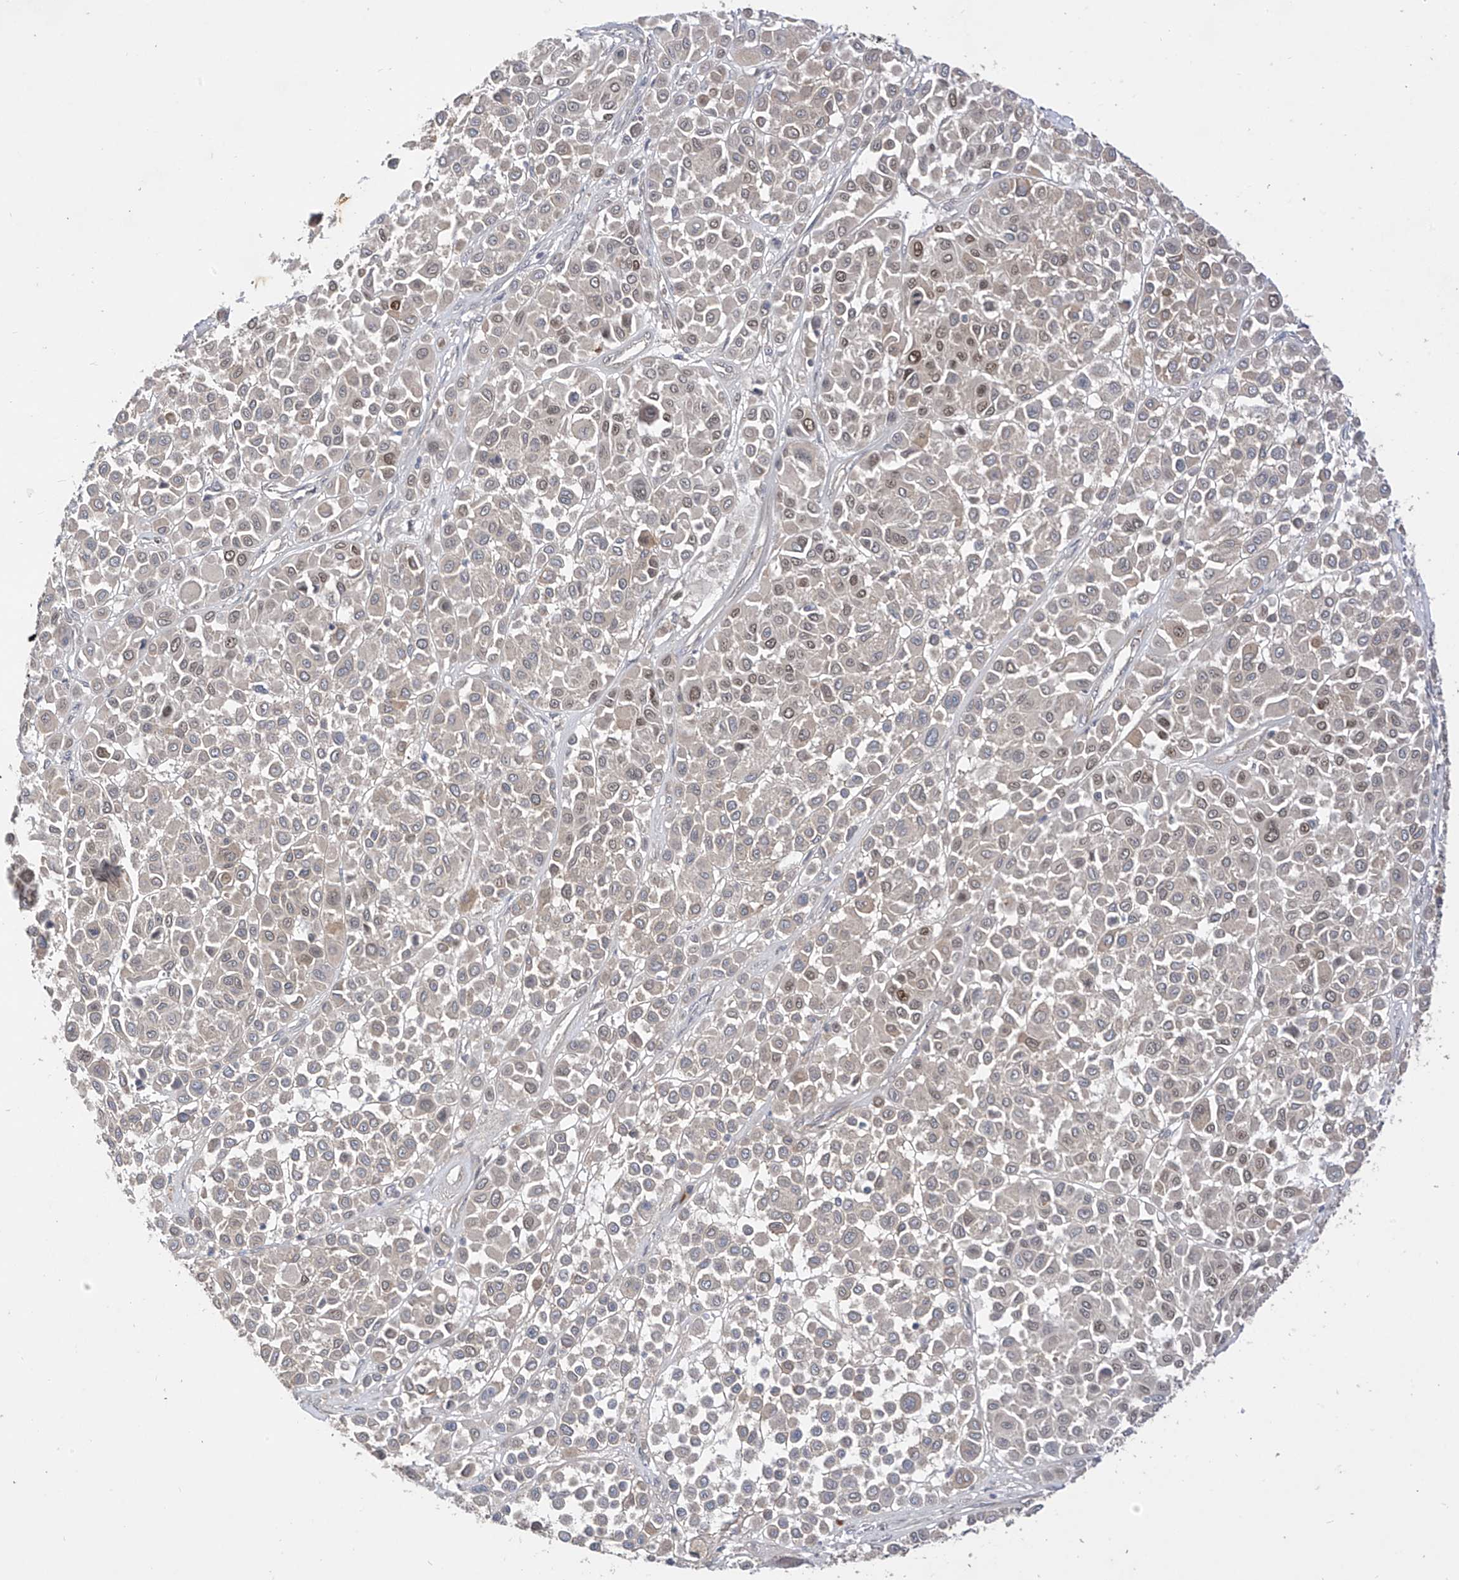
{"staining": {"intensity": "moderate", "quantity": "<25%", "location": "nuclear"}, "tissue": "melanoma", "cell_type": "Tumor cells", "image_type": "cancer", "snomed": [{"axis": "morphology", "description": "Malignant melanoma, Metastatic site"}, {"axis": "topography", "description": "Soft tissue"}], "caption": "Immunohistochemical staining of human malignant melanoma (metastatic site) displays low levels of moderate nuclear protein positivity in approximately <25% of tumor cells.", "gene": "MRTFA", "patient": {"sex": "male", "age": 41}}